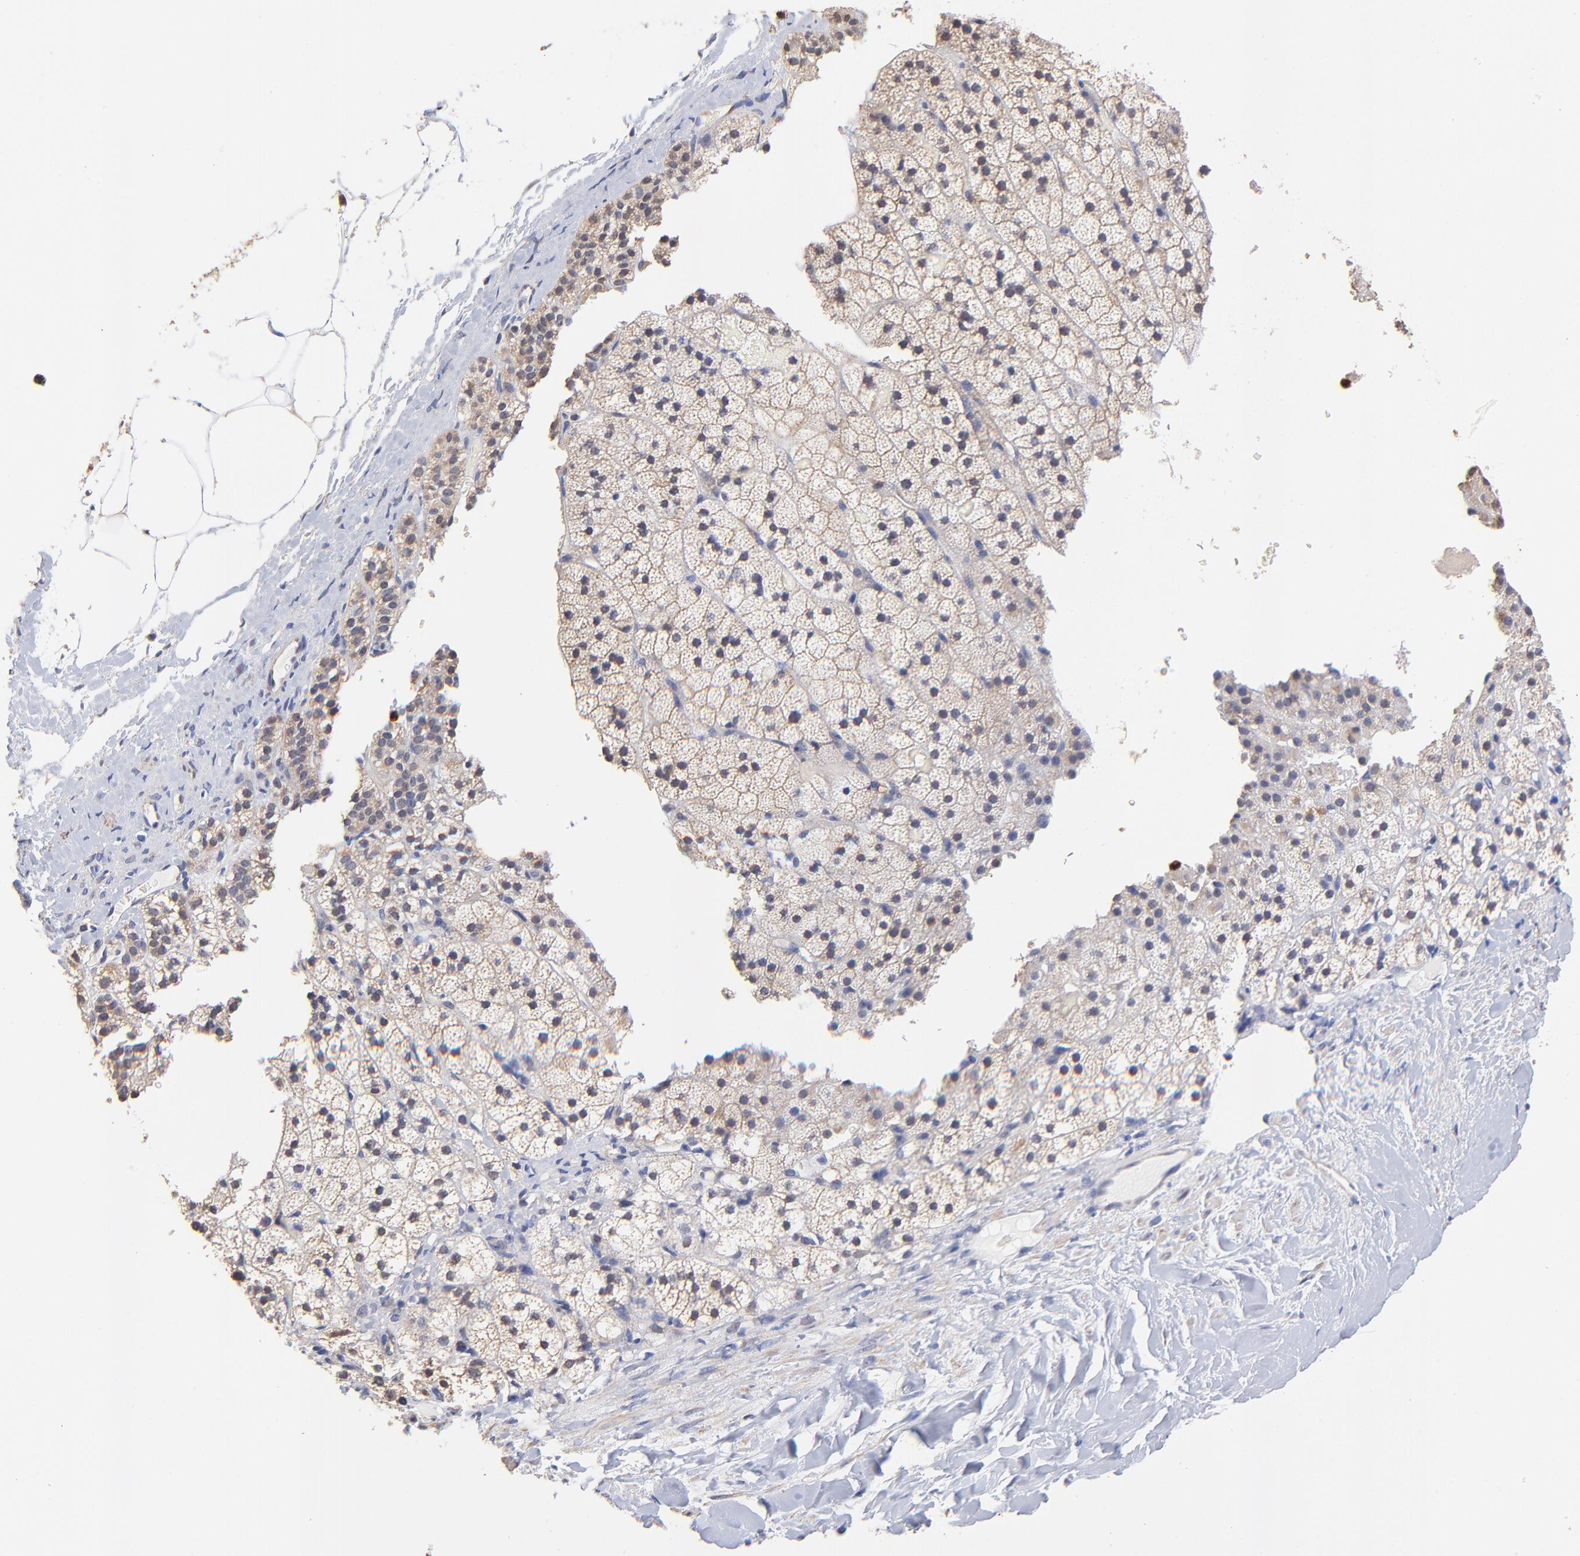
{"staining": {"intensity": "weak", "quantity": ">75%", "location": "cytoplasmic/membranous"}, "tissue": "adrenal gland", "cell_type": "Glandular cells", "image_type": "normal", "snomed": [{"axis": "morphology", "description": "Normal tissue, NOS"}, {"axis": "topography", "description": "Adrenal gland"}], "caption": "Immunohistochemistry photomicrograph of normal adrenal gland stained for a protein (brown), which reveals low levels of weak cytoplasmic/membranous expression in approximately >75% of glandular cells.", "gene": "BBOF1", "patient": {"sex": "male", "age": 35}}